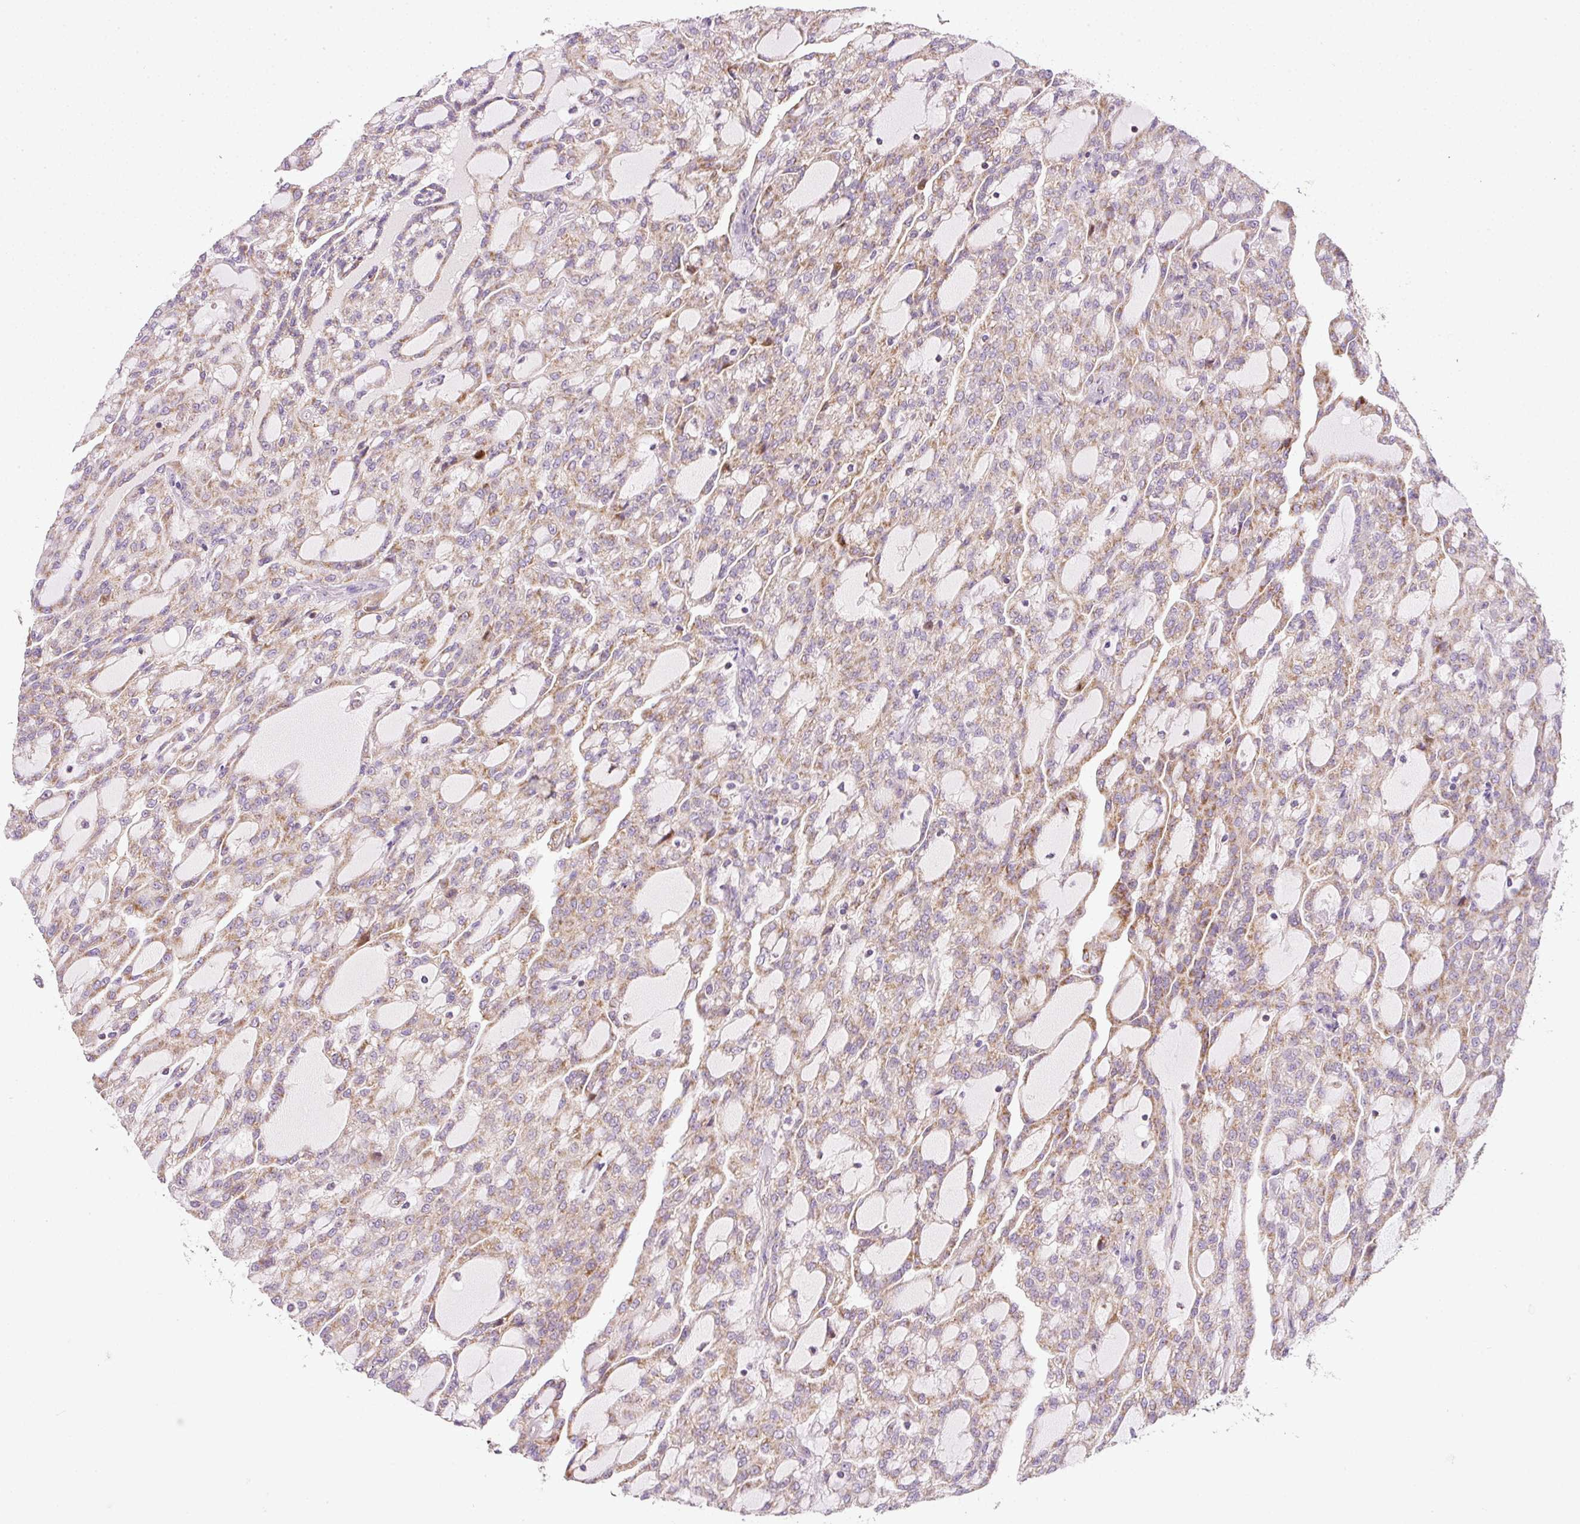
{"staining": {"intensity": "moderate", "quantity": ">75%", "location": "cytoplasmic/membranous"}, "tissue": "renal cancer", "cell_type": "Tumor cells", "image_type": "cancer", "snomed": [{"axis": "morphology", "description": "Adenocarcinoma, NOS"}, {"axis": "topography", "description": "Kidney"}], "caption": "High-magnification brightfield microscopy of renal cancer stained with DAB (brown) and counterstained with hematoxylin (blue). tumor cells exhibit moderate cytoplasmic/membranous expression is identified in approximately>75% of cells.", "gene": "NDUFA1", "patient": {"sex": "male", "age": 63}}